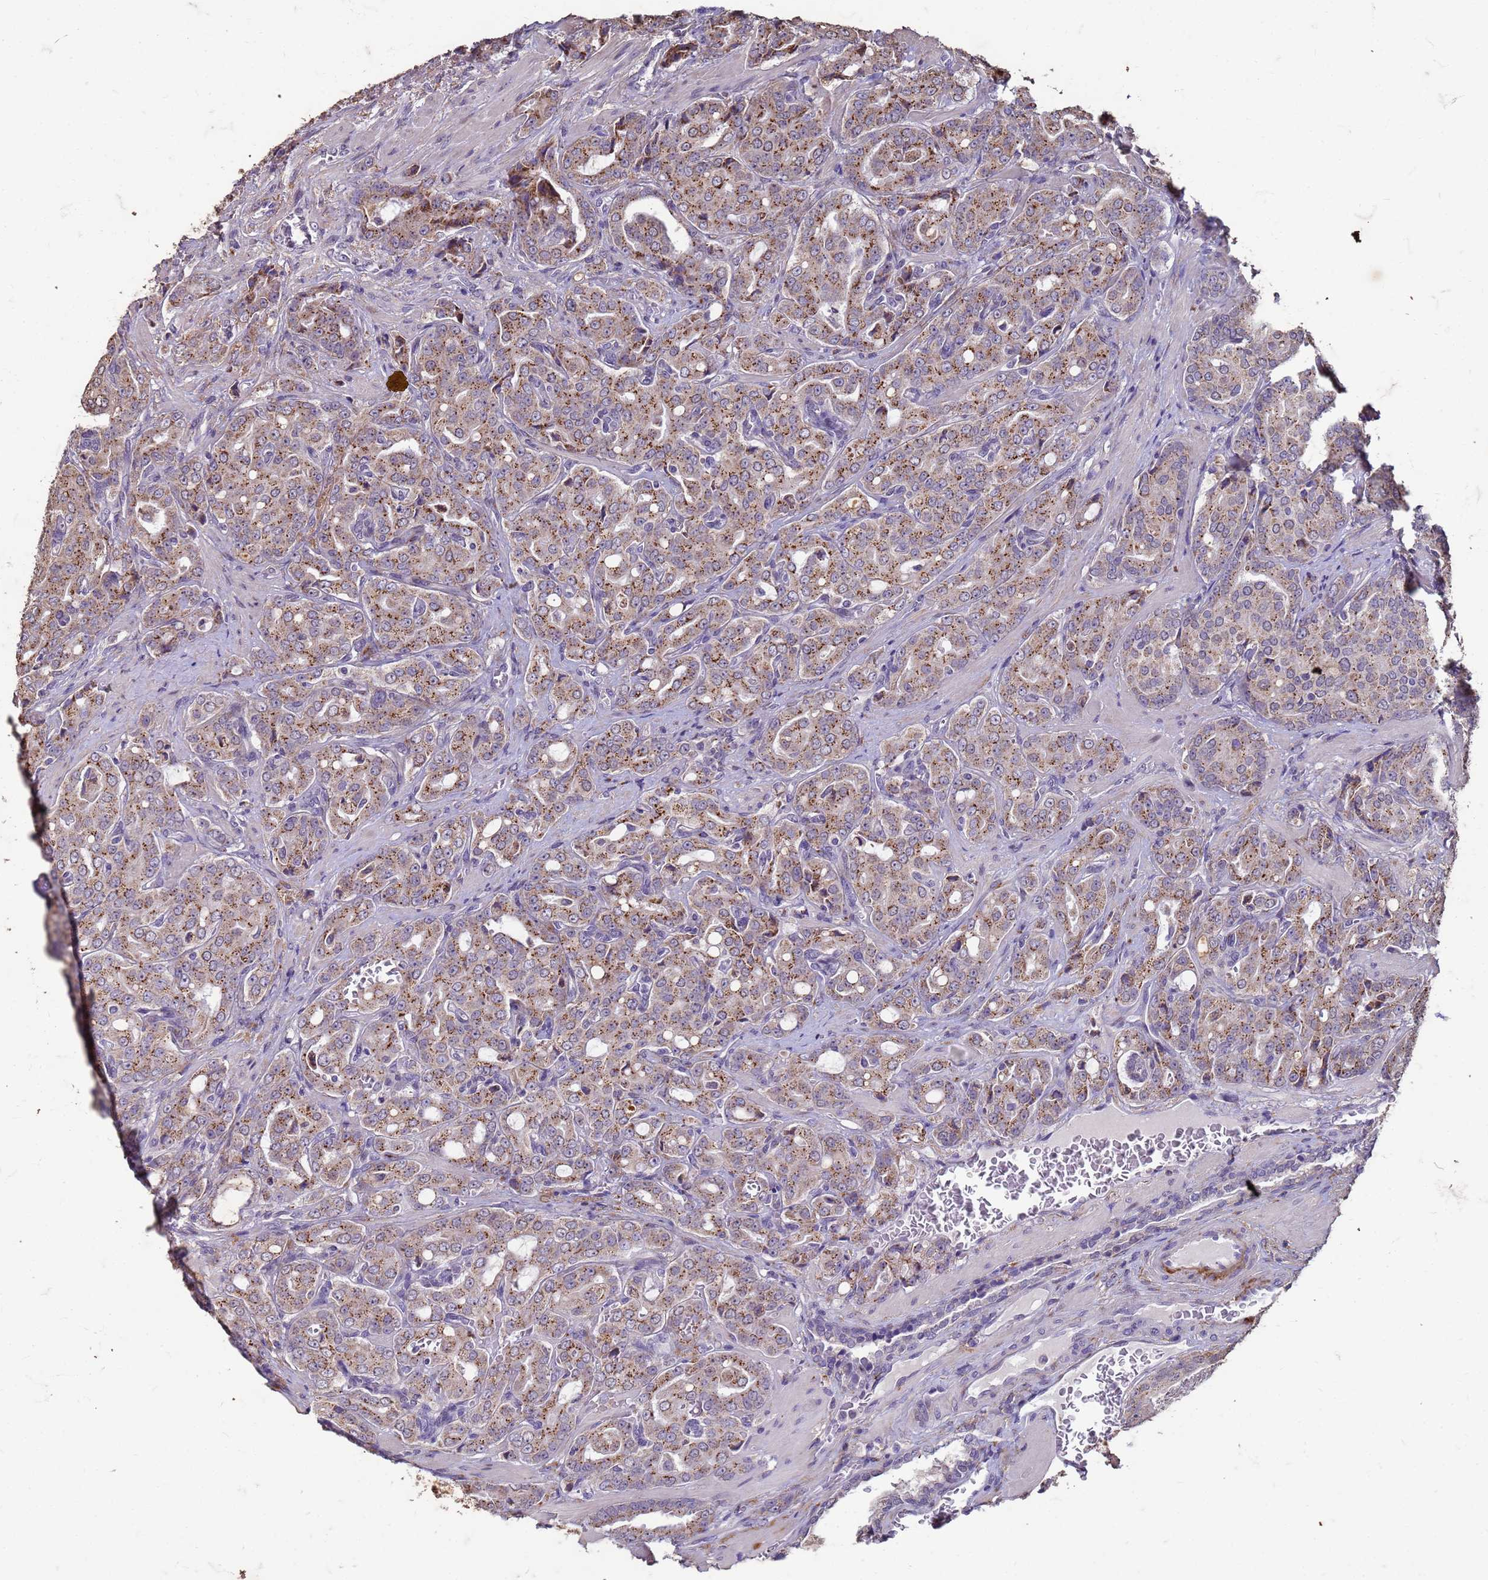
{"staining": {"intensity": "moderate", "quantity": ">75%", "location": "cytoplasmic/membranous"}, "tissue": "prostate cancer", "cell_type": "Tumor cells", "image_type": "cancer", "snomed": [{"axis": "morphology", "description": "Adenocarcinoma, High grade"}, {"axis": "topography", "description": "Prostate"}], "caption": "High-magnification brightfield microscopy of adenocarcinoma (high-grade) (prostate) stained with DAB (brown) and counterstained with hematoxylin (blue). tumor cells exhibit moderate cytoplasmic/membranous expression is identified in about>75% of cells. Nuclei are stained in blue.", "gene": "SLC25A15", "patient": {"sex": "male", "age": 68}}